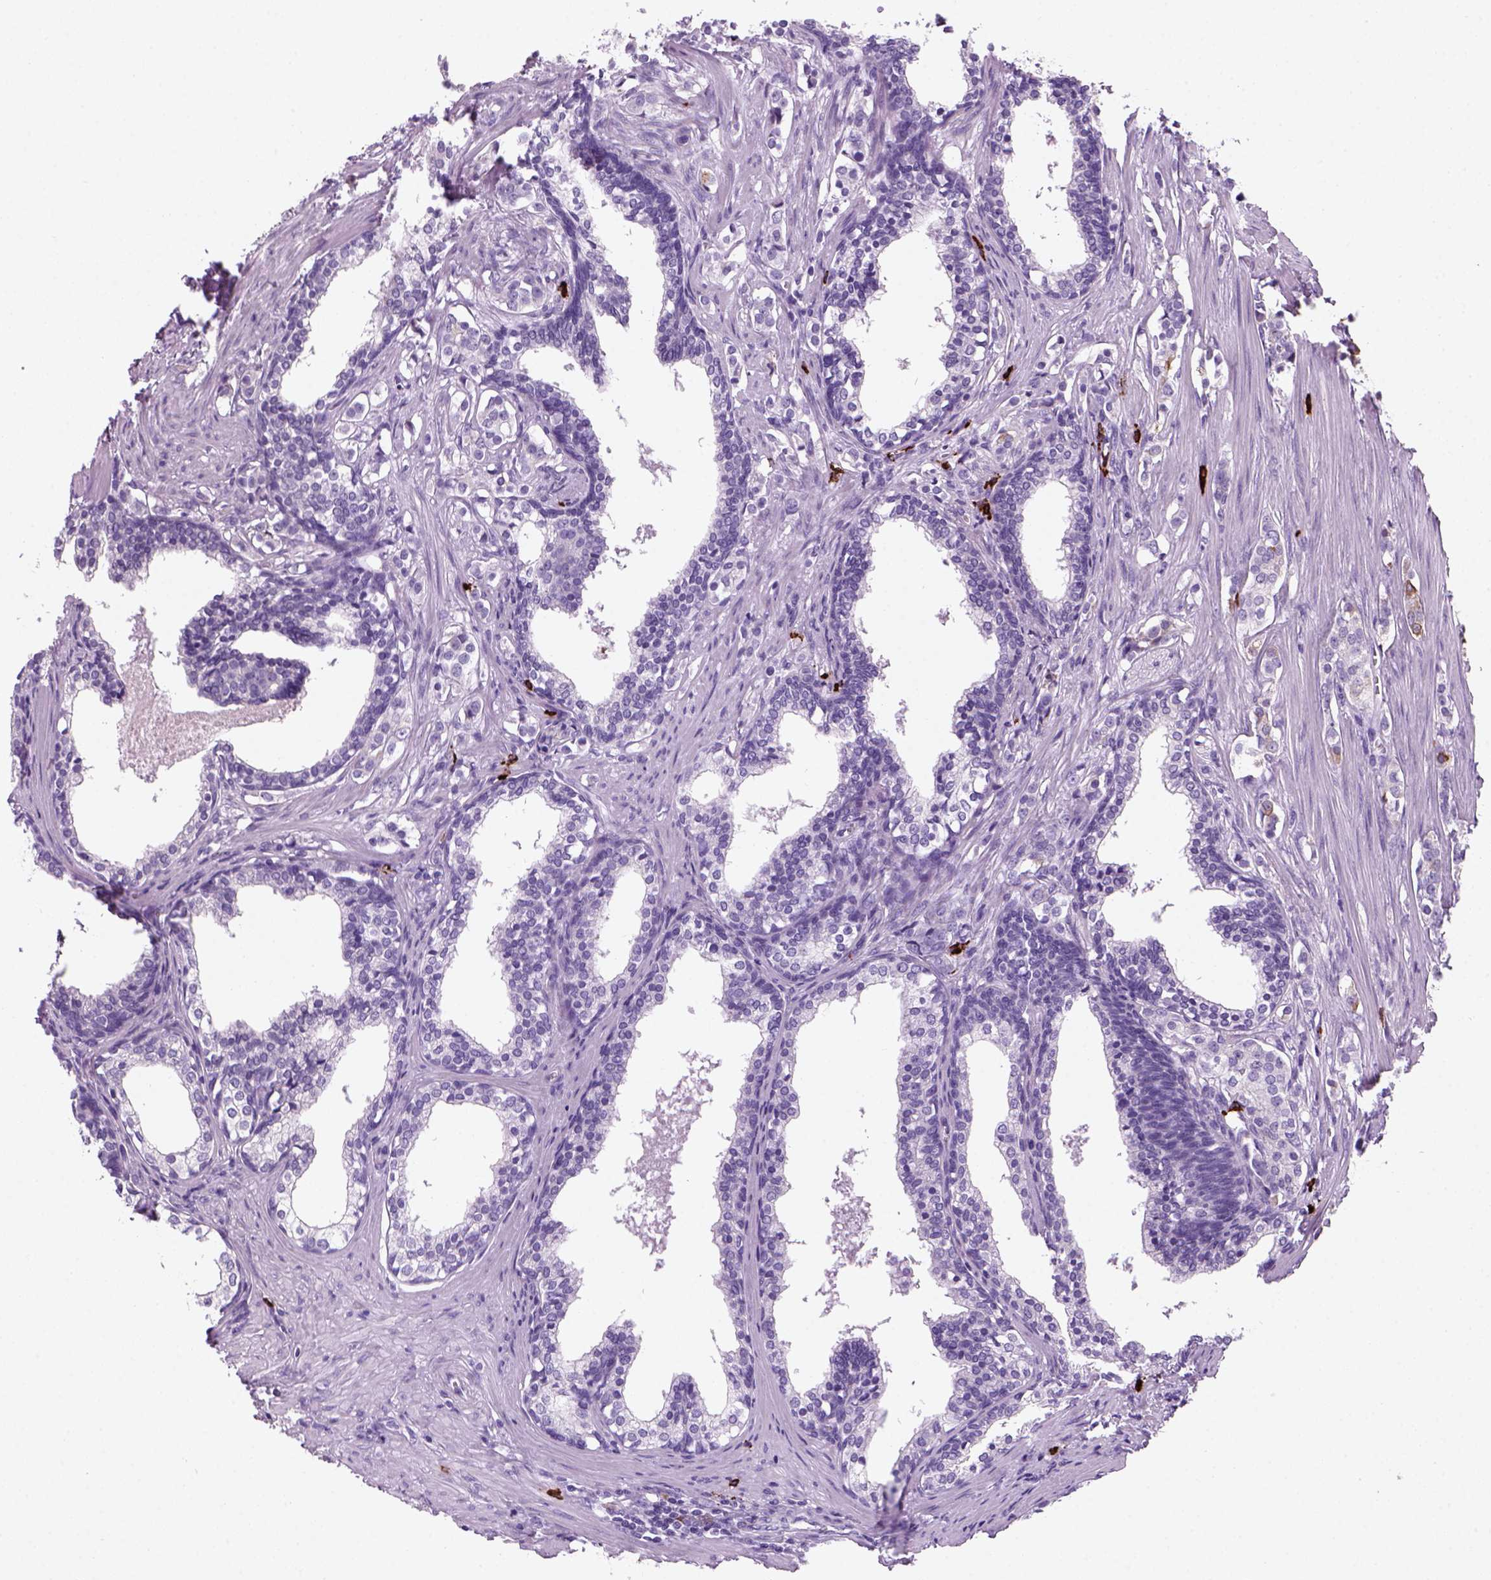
{"staining": {"intensity": "negative", "quantity": "none", "location": "none"}, "tissue": "prostate cancer", "cell_type": "Tumor cells", "image_type": "cancer", "snomed": [{"axis": "morphology", "description": "Adenocarcinoma, NOS"}, {"axis": "topography", "description": "Prostate and seminal vesicle, NOS"}], "caption": "High power microscopy photomicrograph of an immunohistochemistry (IHC) photomicrograph of adenocarcinoma (prostate), revealing no significant positivity in tumor cells. Nuclei are stained in blue.", "gene": "MZB1", "patient": {"sex": "male", "age": 63}}